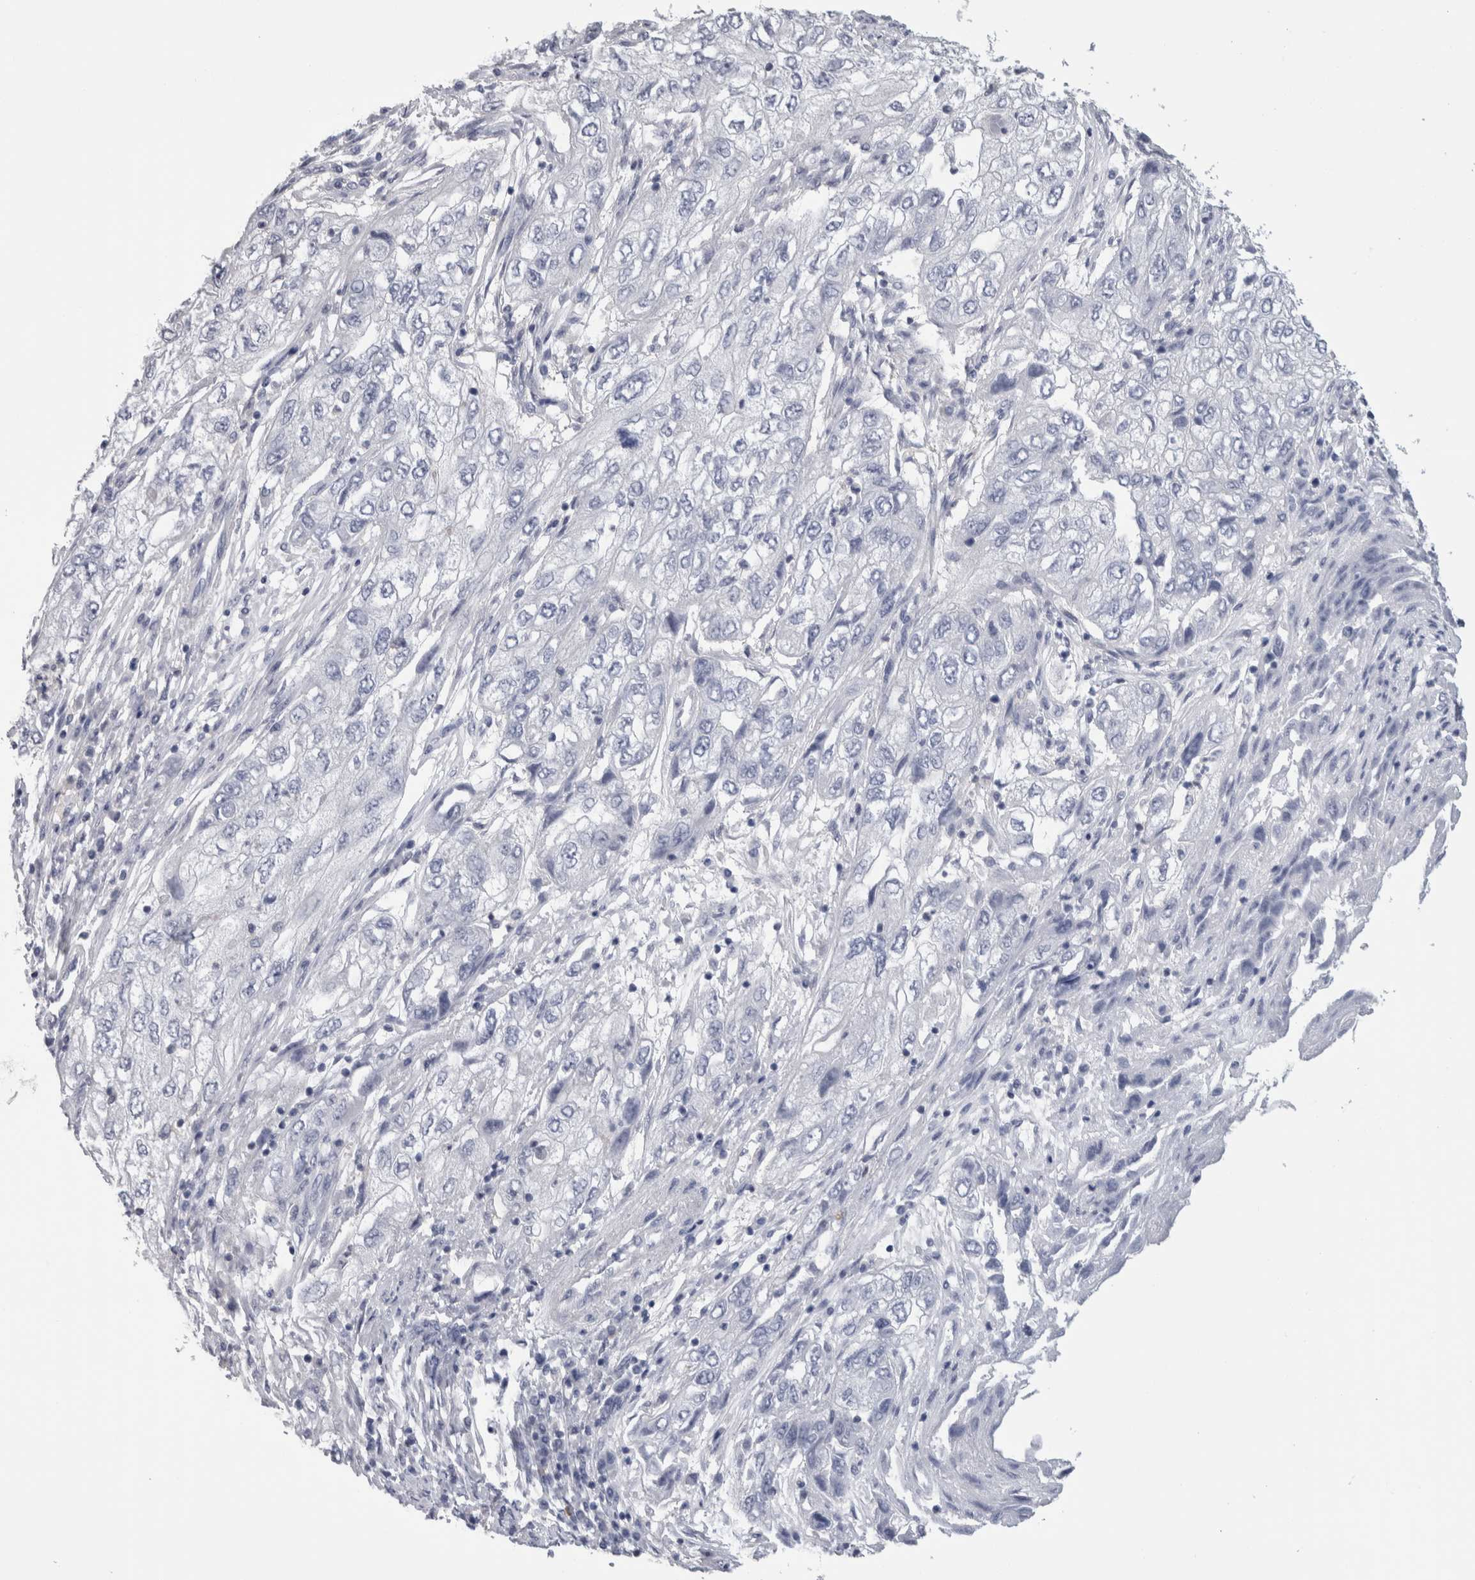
{"staining": {"intensity": "negative", "quantity": "none", "location": "none"}, "tissue": "endometrial cancer", "cell_type": "Tumor cells", "image_type": "cancer", "snomed": [{"axis": "morphology", "description": "Adenocarcinoma, NOS"}, {"axis": "topography", "description": "Endometrium"}], "caption": "A micrograph of human adenocarcinoma (endometrial) is negative for staining in tumor cells.", "gene": "SCRN1", "patient": {"sex": "female", "age": 49}}